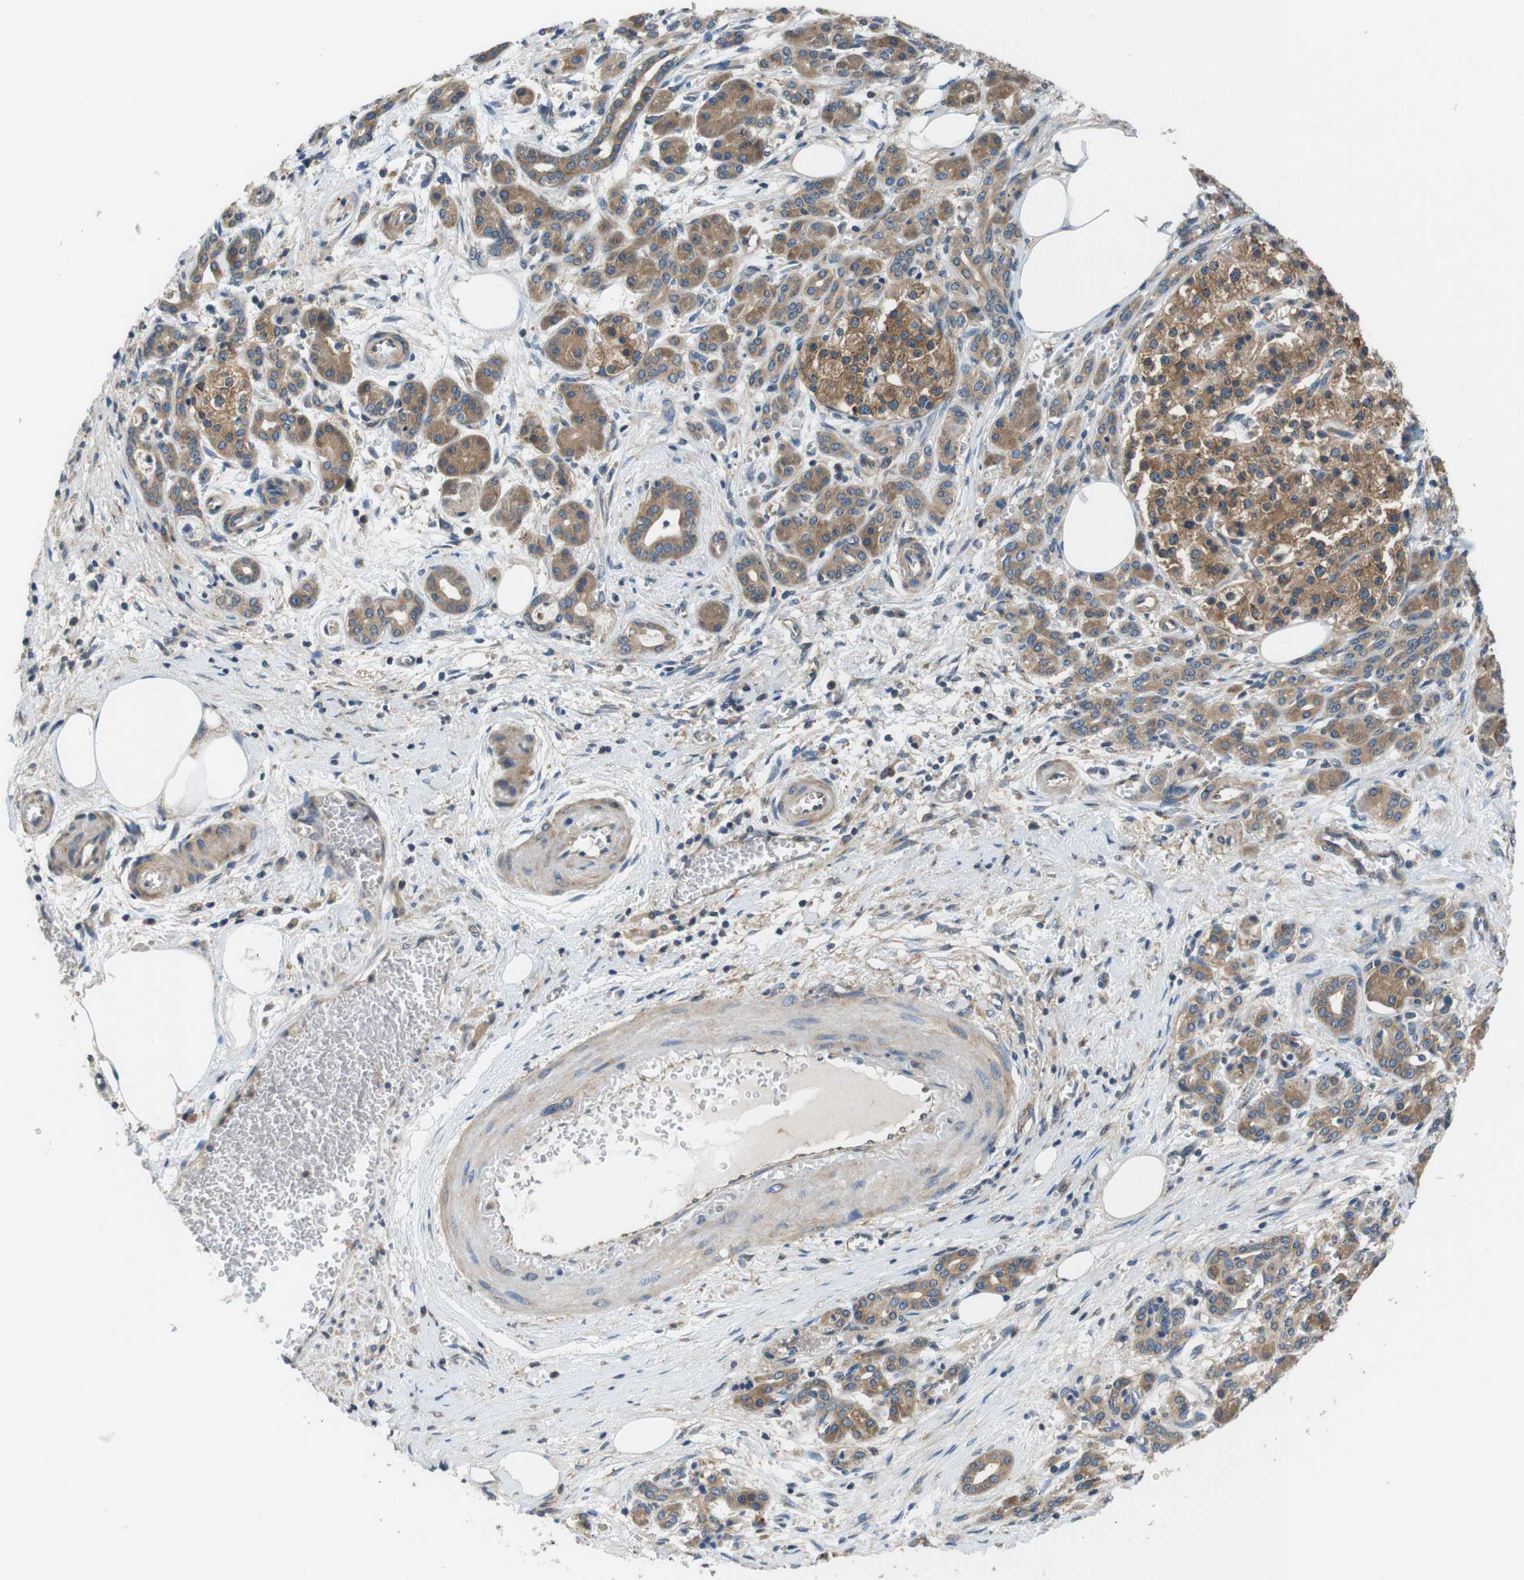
{"staining": {"intensity": "moderate", "quantity": ">75%", "location": "cytoplasmic/membranous"}, "tissue": "pancreatic cancer", "cell_type": "Tumor cells", "image_type": "cancer", "snomed": [{"axis": "morphology", "description": "Adenocarcinoma, NOS"}, {"axis": "topography", "description": "Pancreas"}], "caption": "Adenocarcinoma (pancreatic) tissue displays moderate cytoplasmic/membranous staining in approximately >75% of tumor cells", "gene": "DCTN1", "patient": {"sex": "female", "age": 70}}